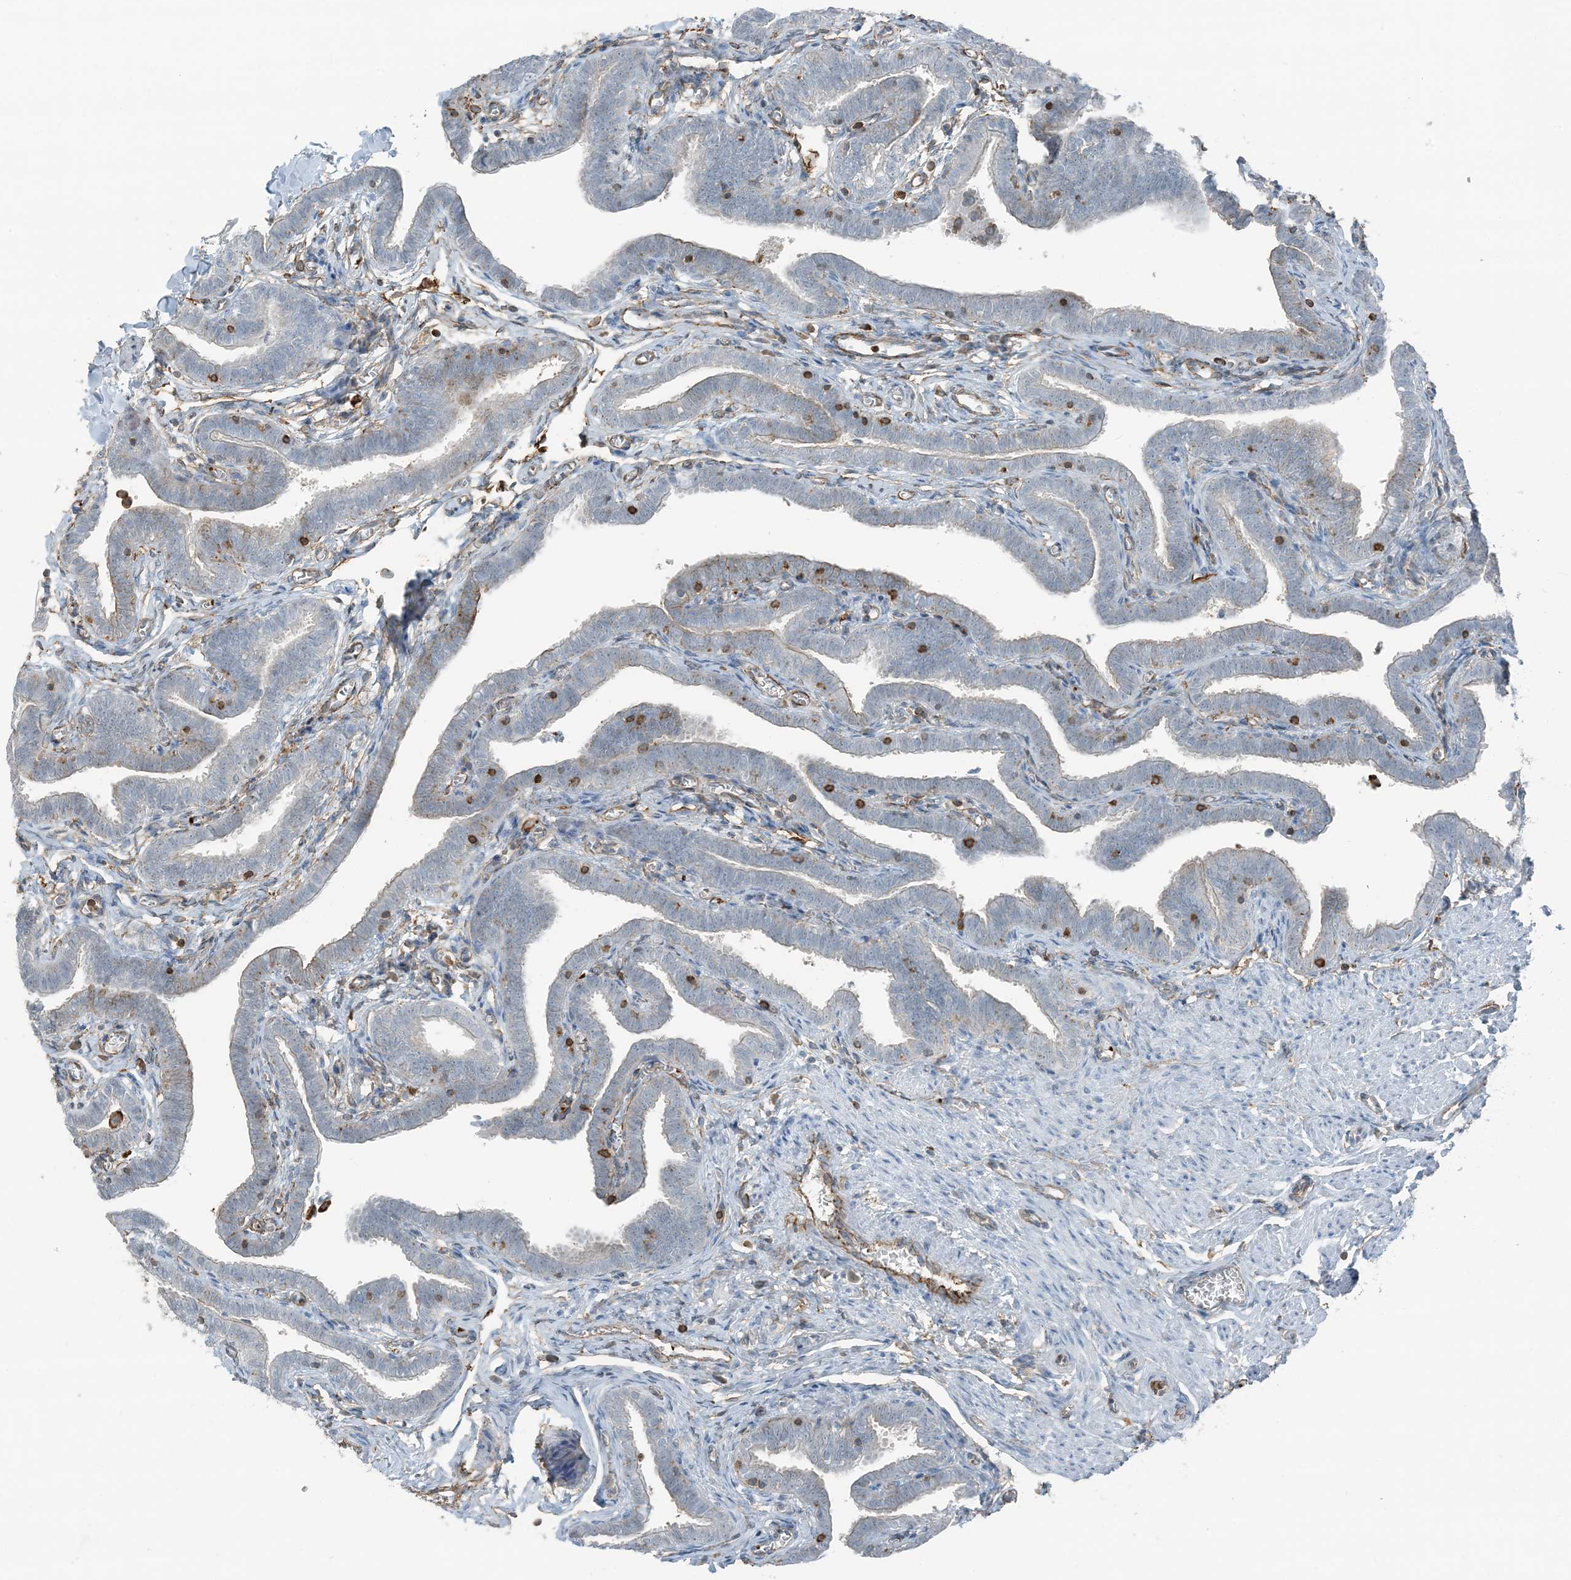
{"staining": {"intensity": "weak", "quantity": "<25%", "location": "cytoplasmic/membranous"}, "tissue": "fallopian tube", "cell_type": "Glandular cells", "image_type": "normal", "snomed": [{"axis": "morphology", "description": "Normal tissue, NOS"}, {"axis": "topography", "description": "Fallopian tube"}], "caption": "Micrograph shows no significant protein expression in glandular cells of unremarkable fallopian tube.", "gene": "APOBEC3C", "patient": {"sex": "female", "age": 36}}